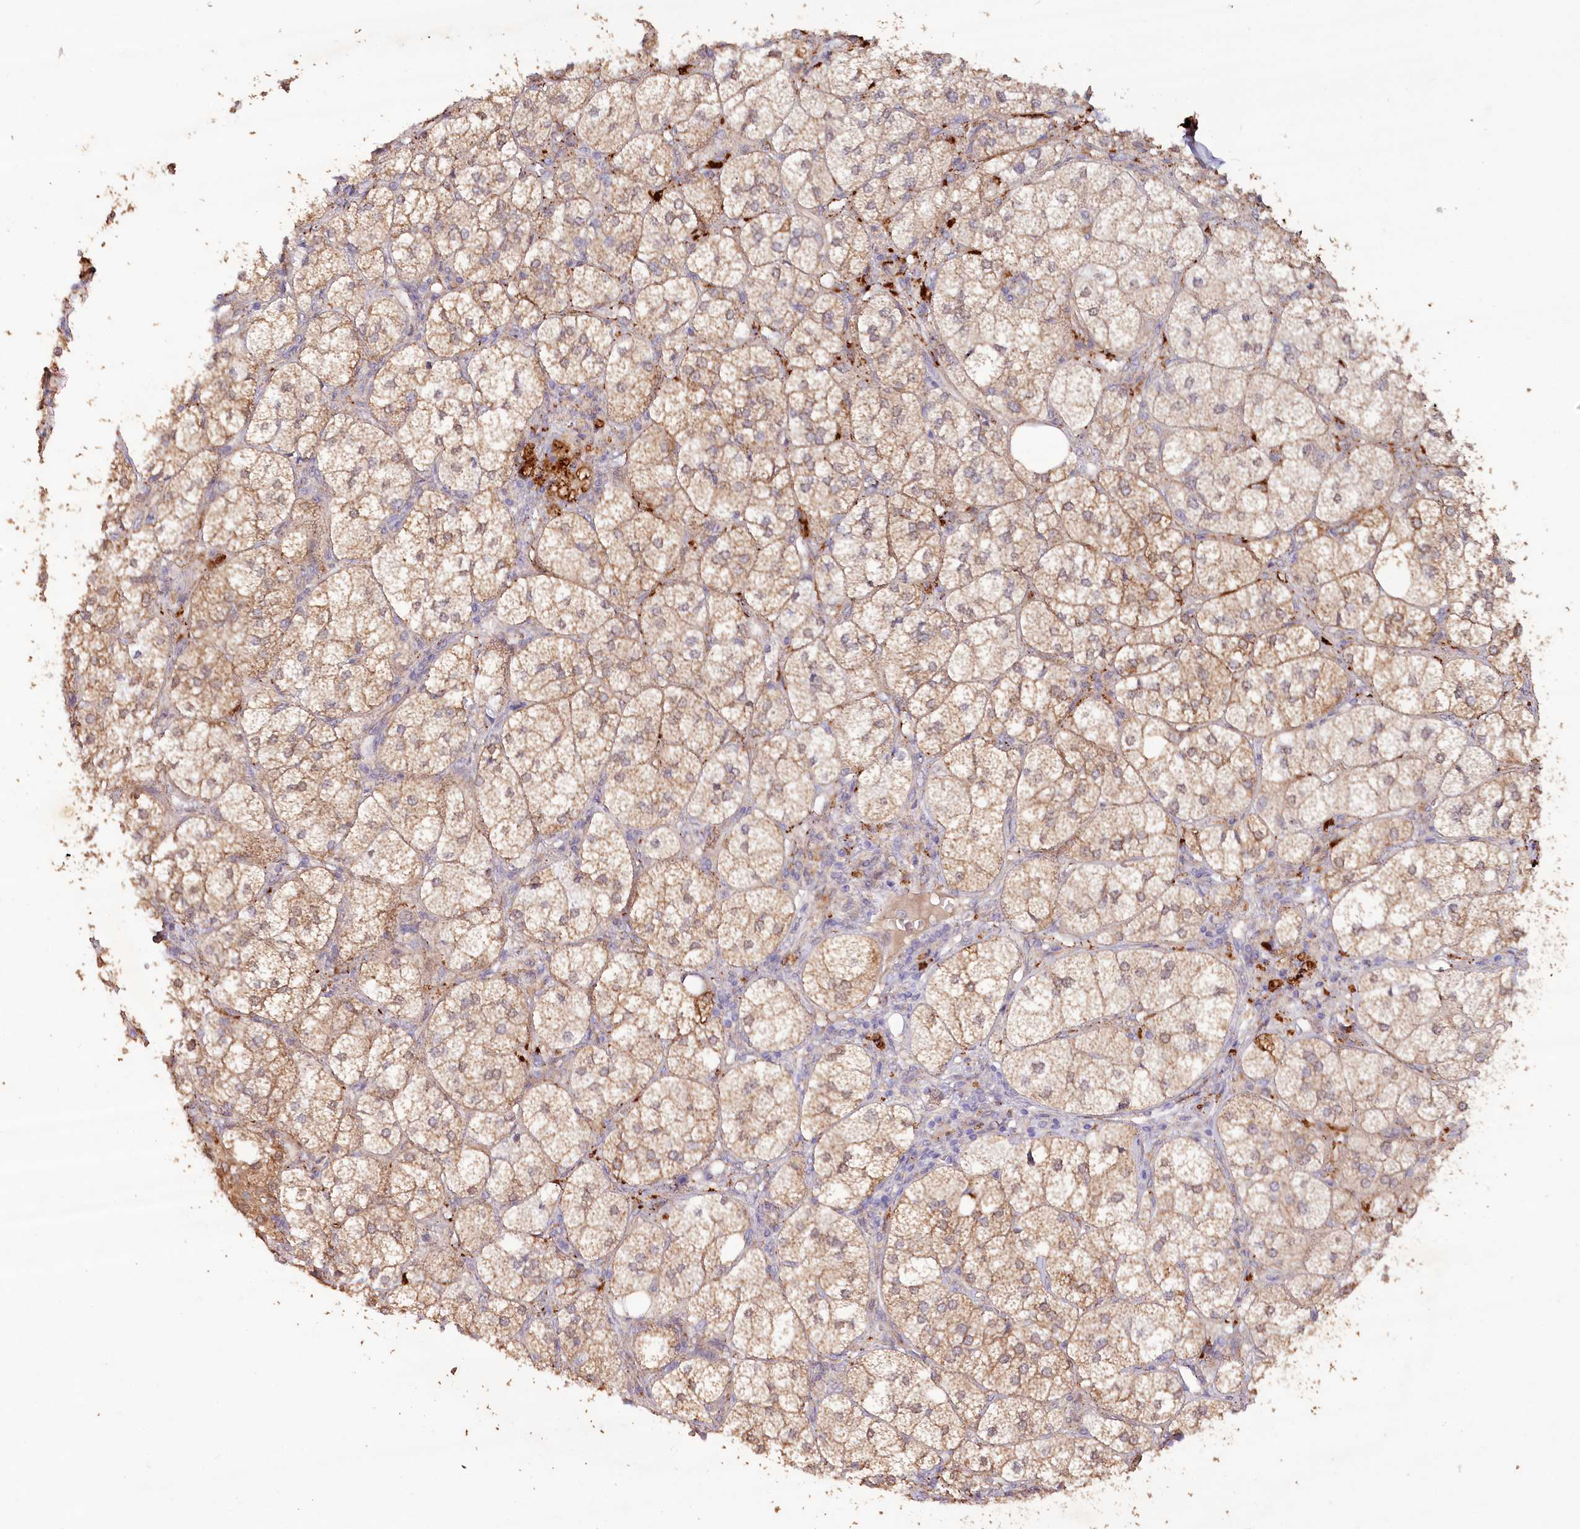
{"staining": {"intensity": "strong", "quantity": "25%-75%", "location": "cytoplasmic/membranous"}, "tissue": "adrenal gland", "cell_type": "Glandular cells", "image_type": "normal", "snomed": [{"axis": "morphology", "description": "Normal tissue, NOS"}, {"axis": "topography", "description": "Adrenal gland"}], "caption": "This is a micrograph of IHC staining of normal adrenal gland, which shows strong expression in the cytoplasmic/membranous of glandular cells.", "gene": "IRAK1BP1", "patient": {"sex": "female", "age": 61}}